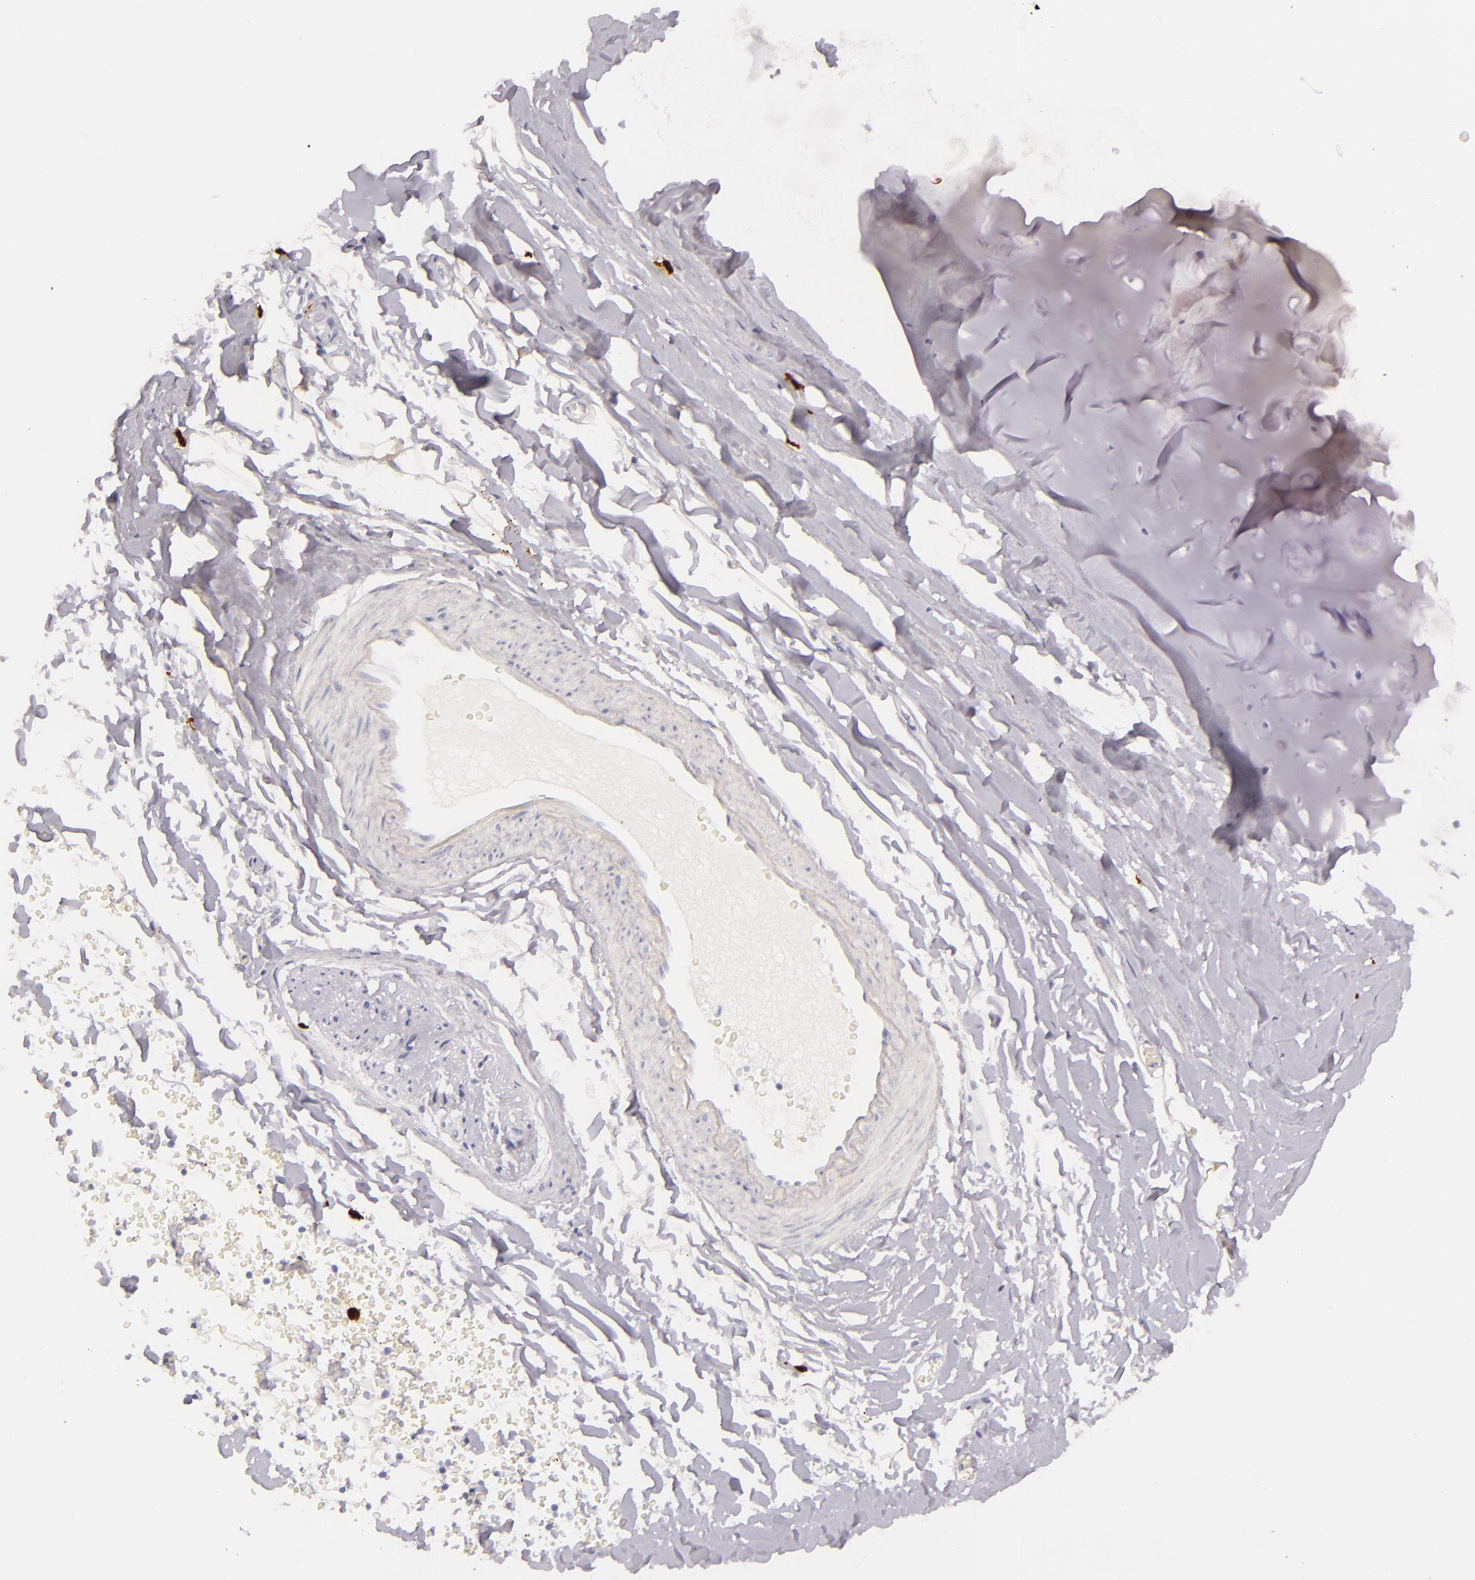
{"staining": {"intensity": "negative", "quantity": "none", "location": "none"}, "tissue": "adipose tissue", "cell_type": "Adipocytes", "image_type": "normal", "snomed": [{"axis": "morphology", "description": "Normal tissue, NOS"}, {"axis": "topography", "description": "Bronchus"}, {"axis": "topography", "description": "Lung"}], "caption": "An image of adipose tissue stained for a protein reveals no brown staining in adipocytes.", "gene": "TPSD1", "patient": {"sex": "female", "age": 56}}